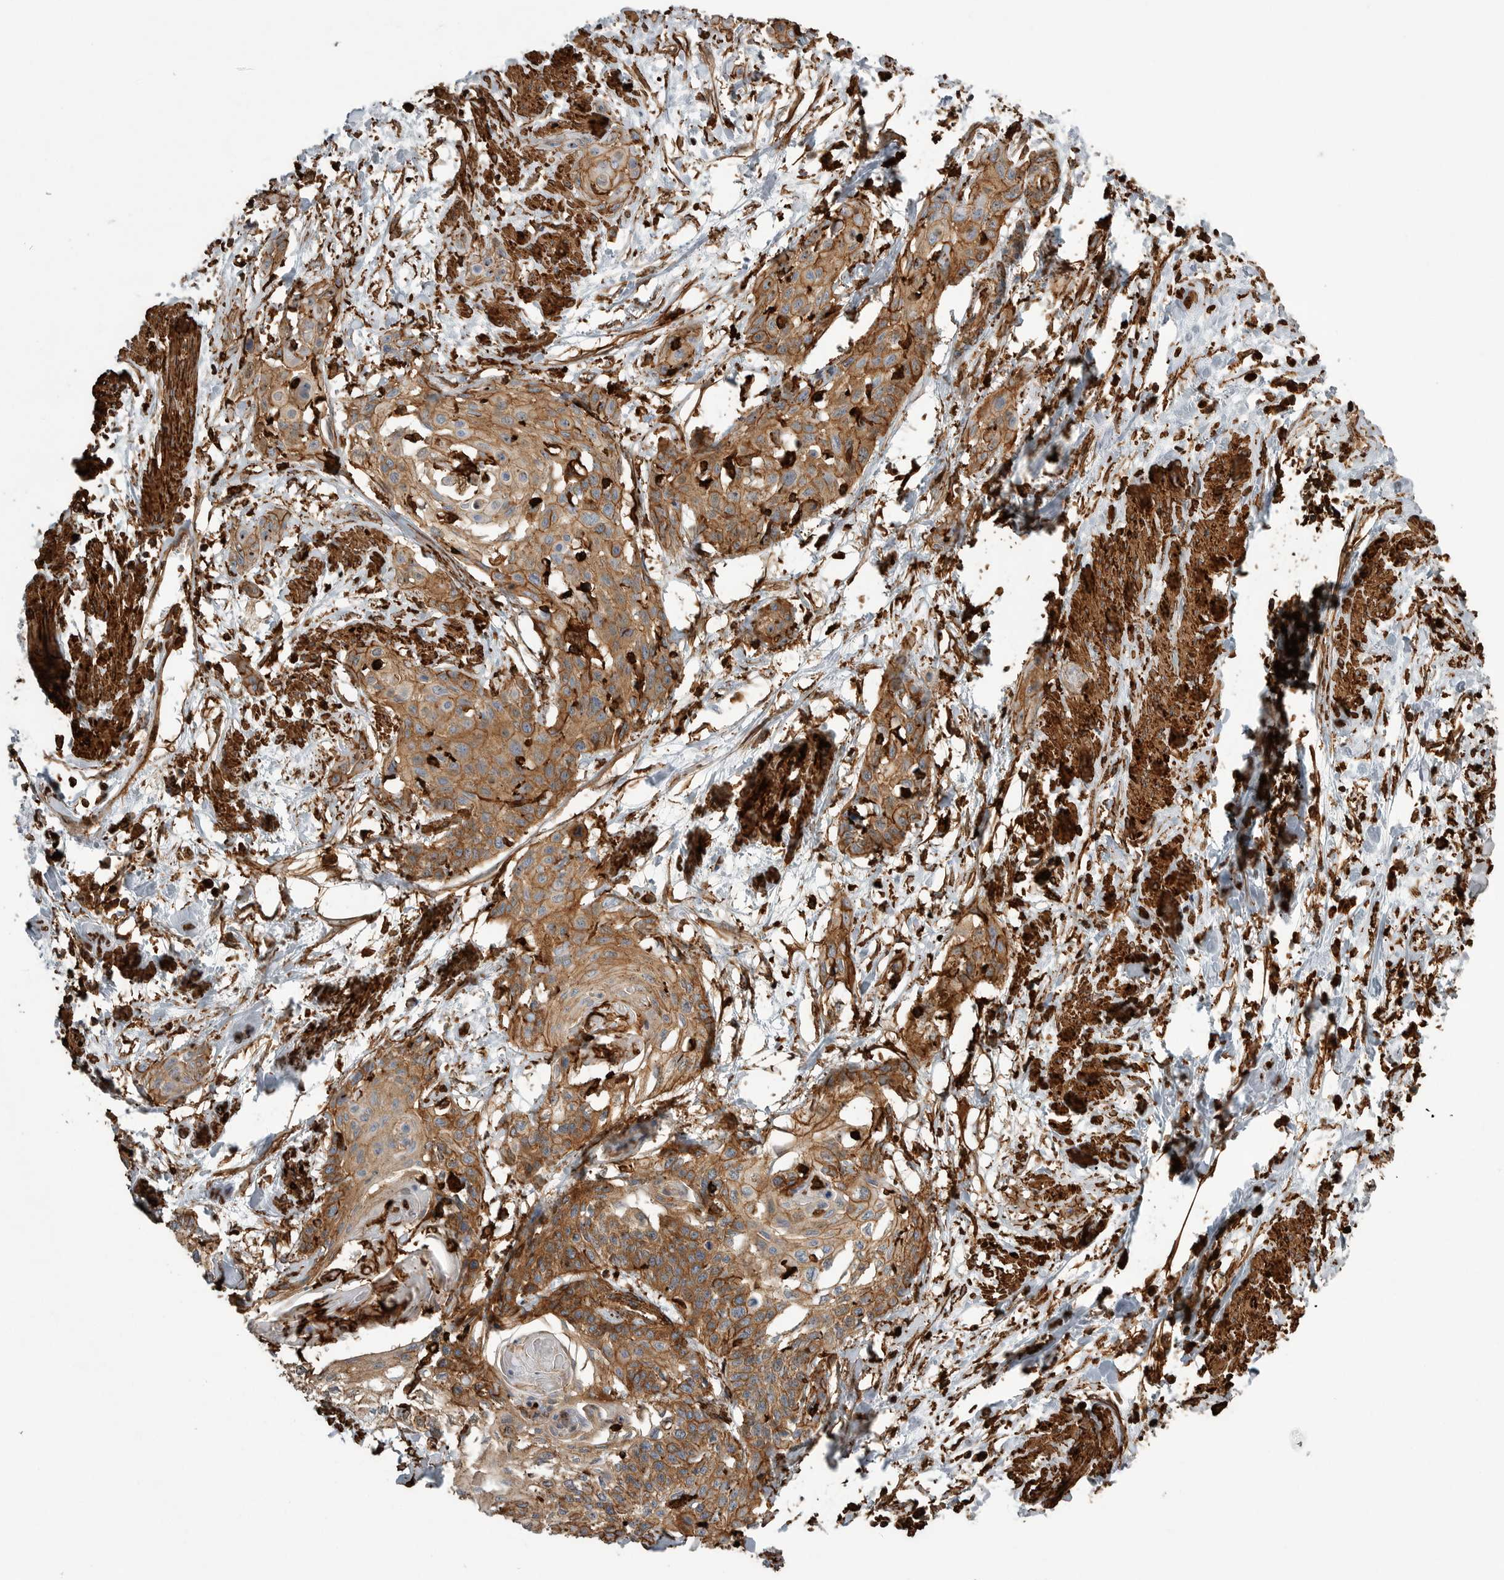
{"staining": {"intensity": "moderate", "quantity": ">75%", "location": "cytoplasmic/membranous"}, "tissue": "cervical cancer", "cell_type": "Tumor cells", "image_type": "cancer", "snomed": [{"axis": "morphology", "description": "Squamous cell carcinoma, NOS"}, {"axis": "topography", "description": "Cervix"}], "caption": "Cervical squamous cell carcinoma tissue exhibits moderate cytoplasmic/membranous positivity in about >75% of tumor cells The staining was performed using DAB (3,3'-diaminobenzidine) to visualize the protein expression in brown, while the nuclei were stained in blue with hematoxylin (Magnification: 20x).", "gene": "GPER1", "patient": {"sex": "female", "age": 57}}